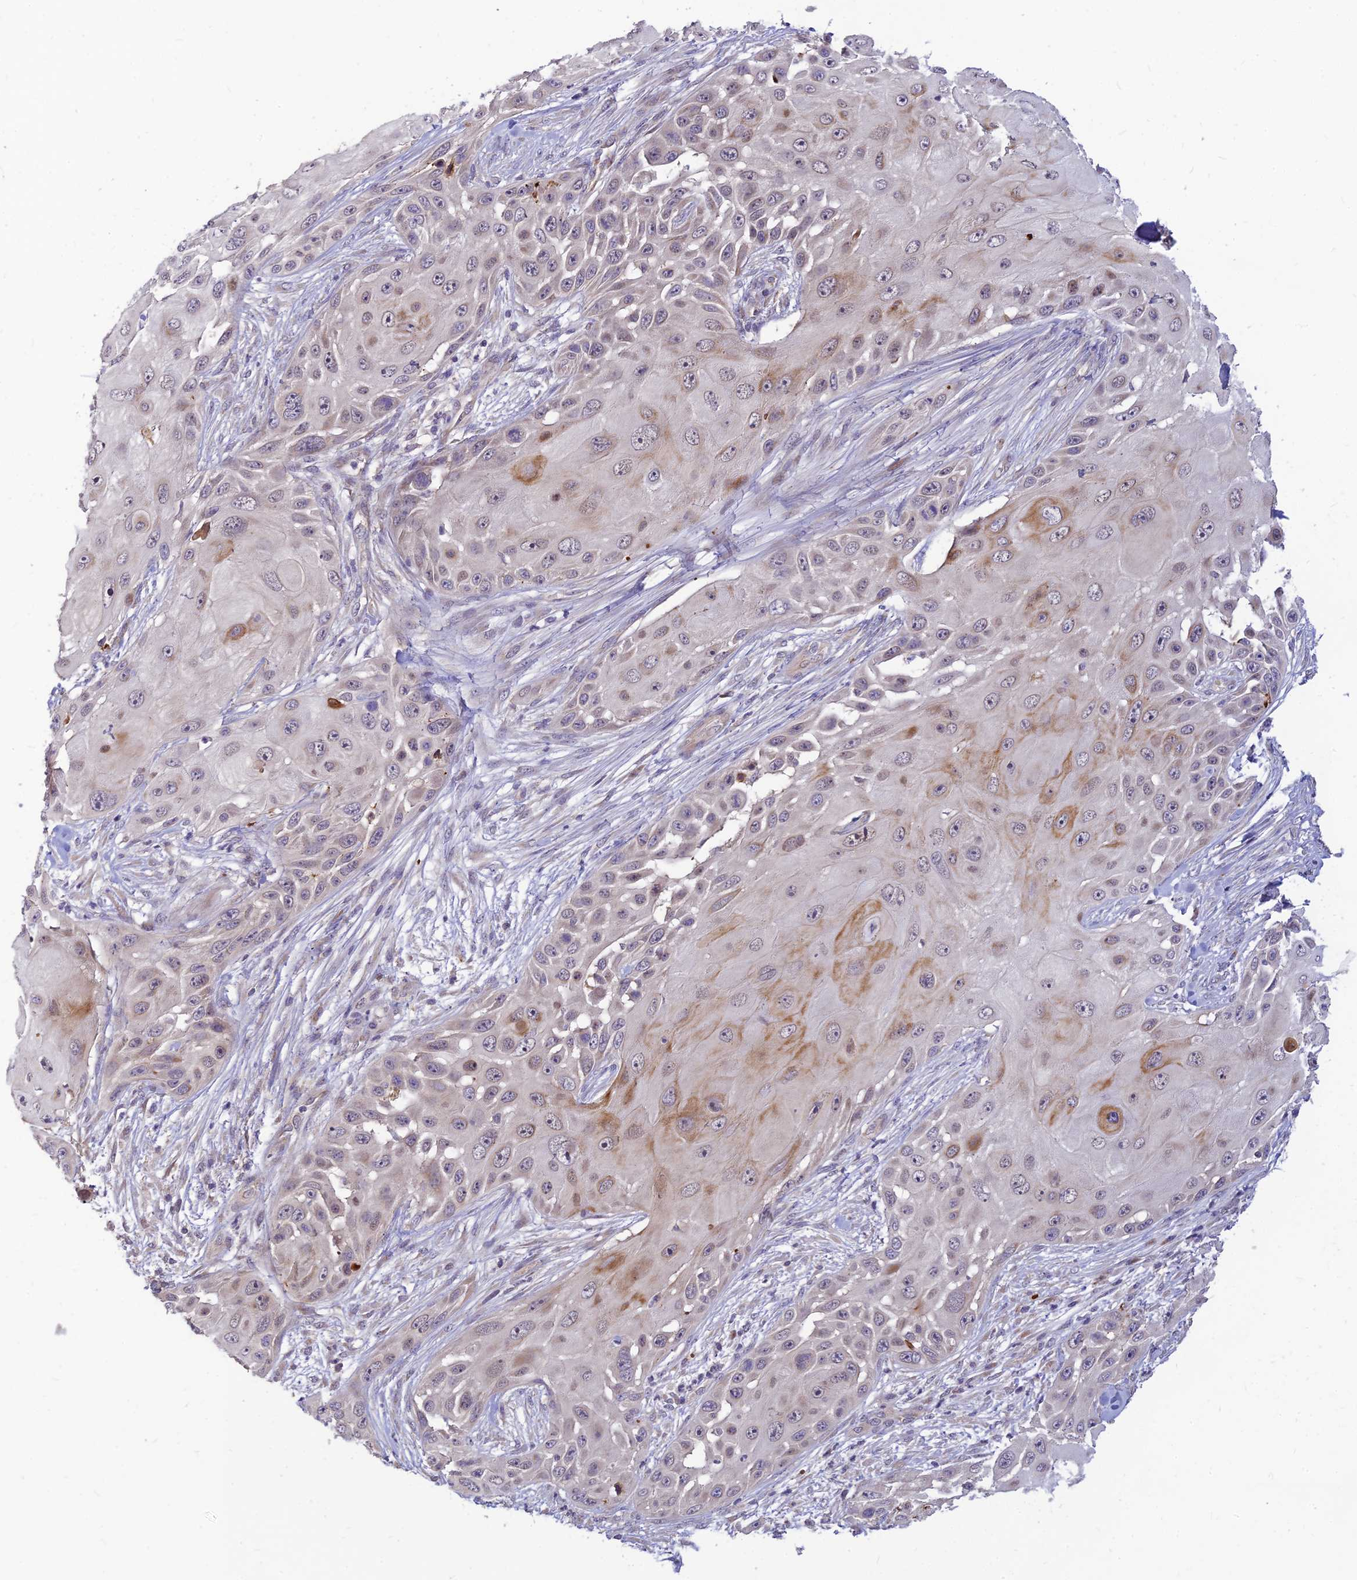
{"staining": {"intensity": "moderate", "quantity": "<25%", "location": "cytoplasmic/membranous"}, "tissue": "skin cancer", "cell_type": "Tumor cells", "image_type": "cancer", "snomed": [{"axis": "morphology", "description": "Squamous cell carcinoma, NOS"}, {"axis": "topography", "description": "Skin"}], "caption": "Skin squamous cell carcinoma stained with a brown dye displays moderate cytoplasmic/membranous positive expression in approximately <25% of tumor cells.", "gene": "ASPDH", "patient": {"sex": "female", "age": 44}}